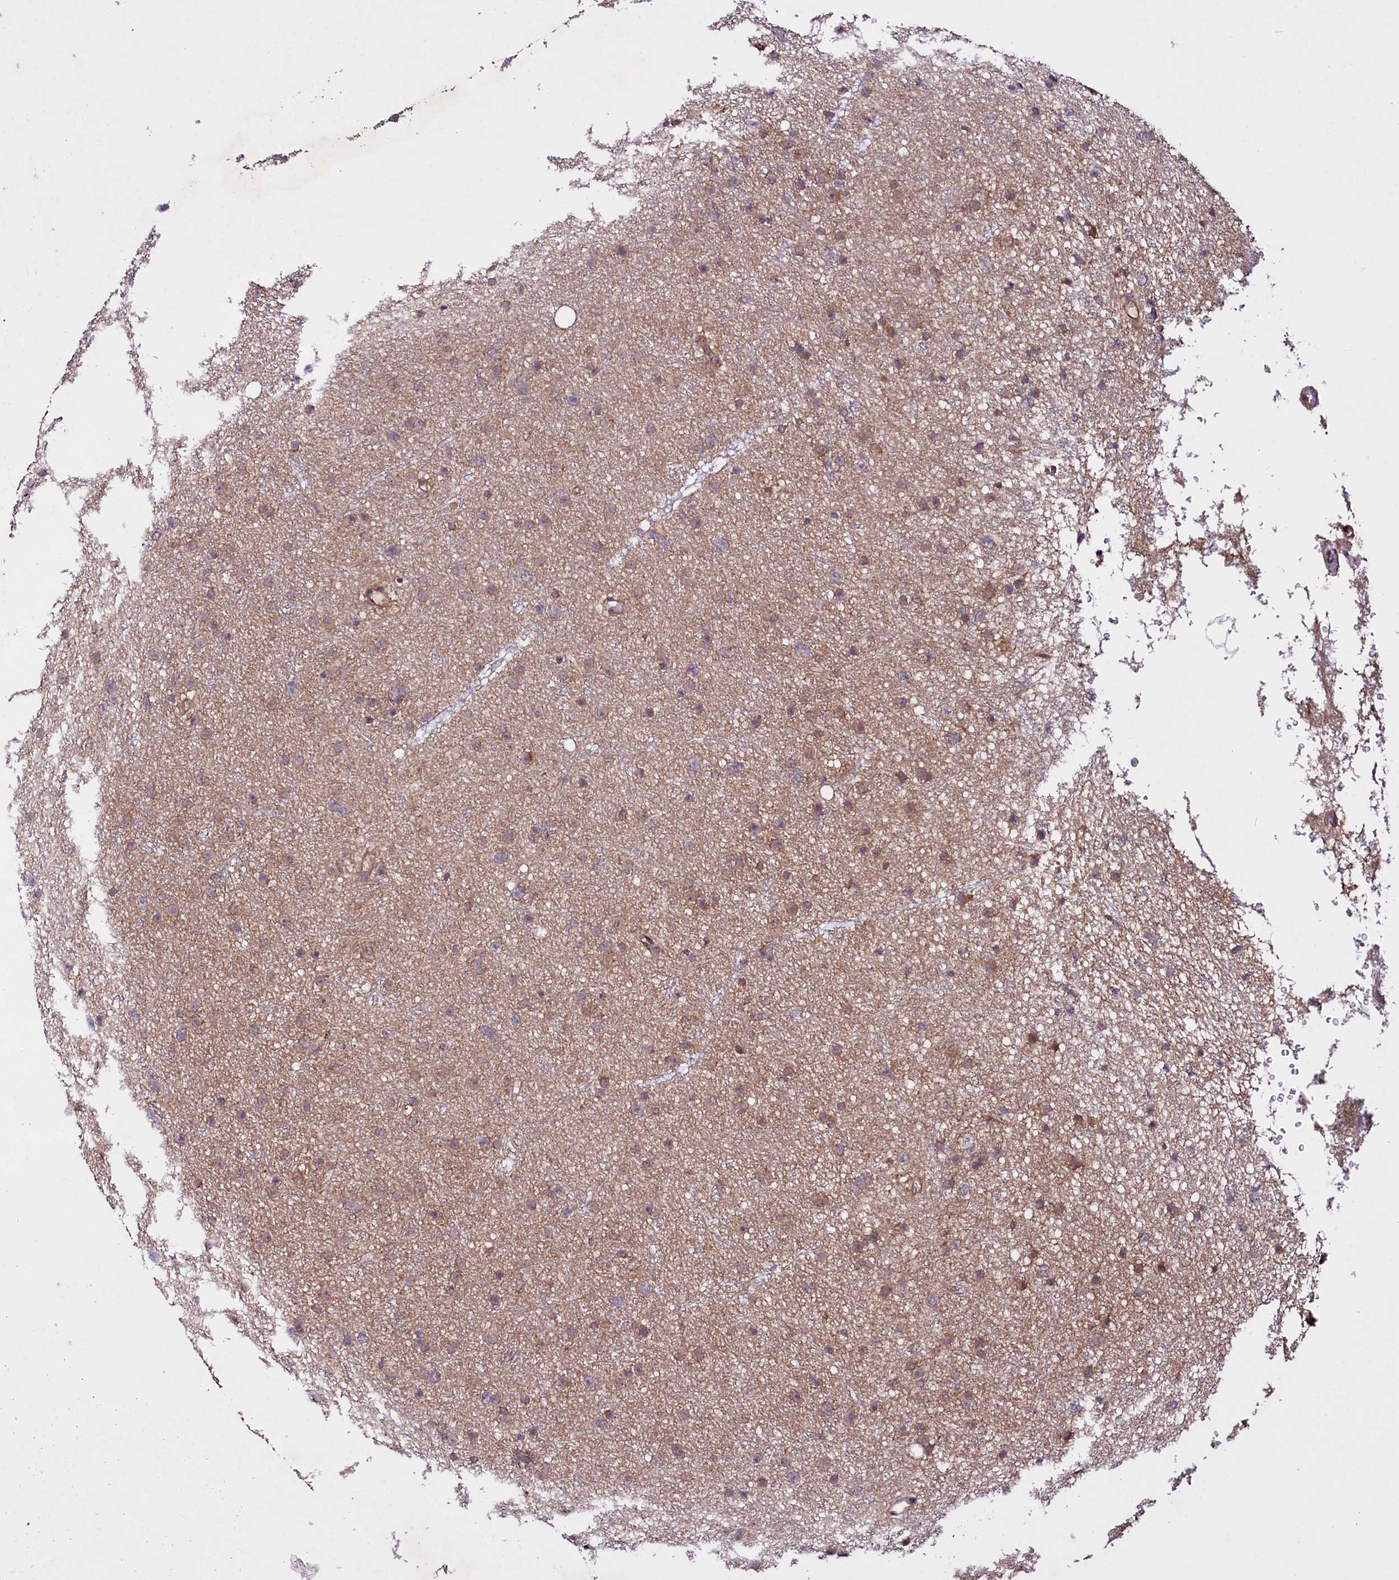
{"staining": {"intensity": "moderate", "quantity": ">75%", "location": "cytoplasmic/membranous"}, "tissue": "glioma", "cell_type": "Tumor cells", "image_type": "cancer", "snomed": [{"axis": "morphology", "description": "Glioma, malignant, Low grade"}, {"axis": "topography", "description": "Cerebral cortex"}], "caption": "IHC image of malignant low-grade glioma stained for a protein (brown), which demonstrates medium levels of moderate cytoplasmic/membranous positivity in about >75% of tumor cells.", "gene": "TAFAZZIN", "patient": {"sex": "female", "age": 39}}